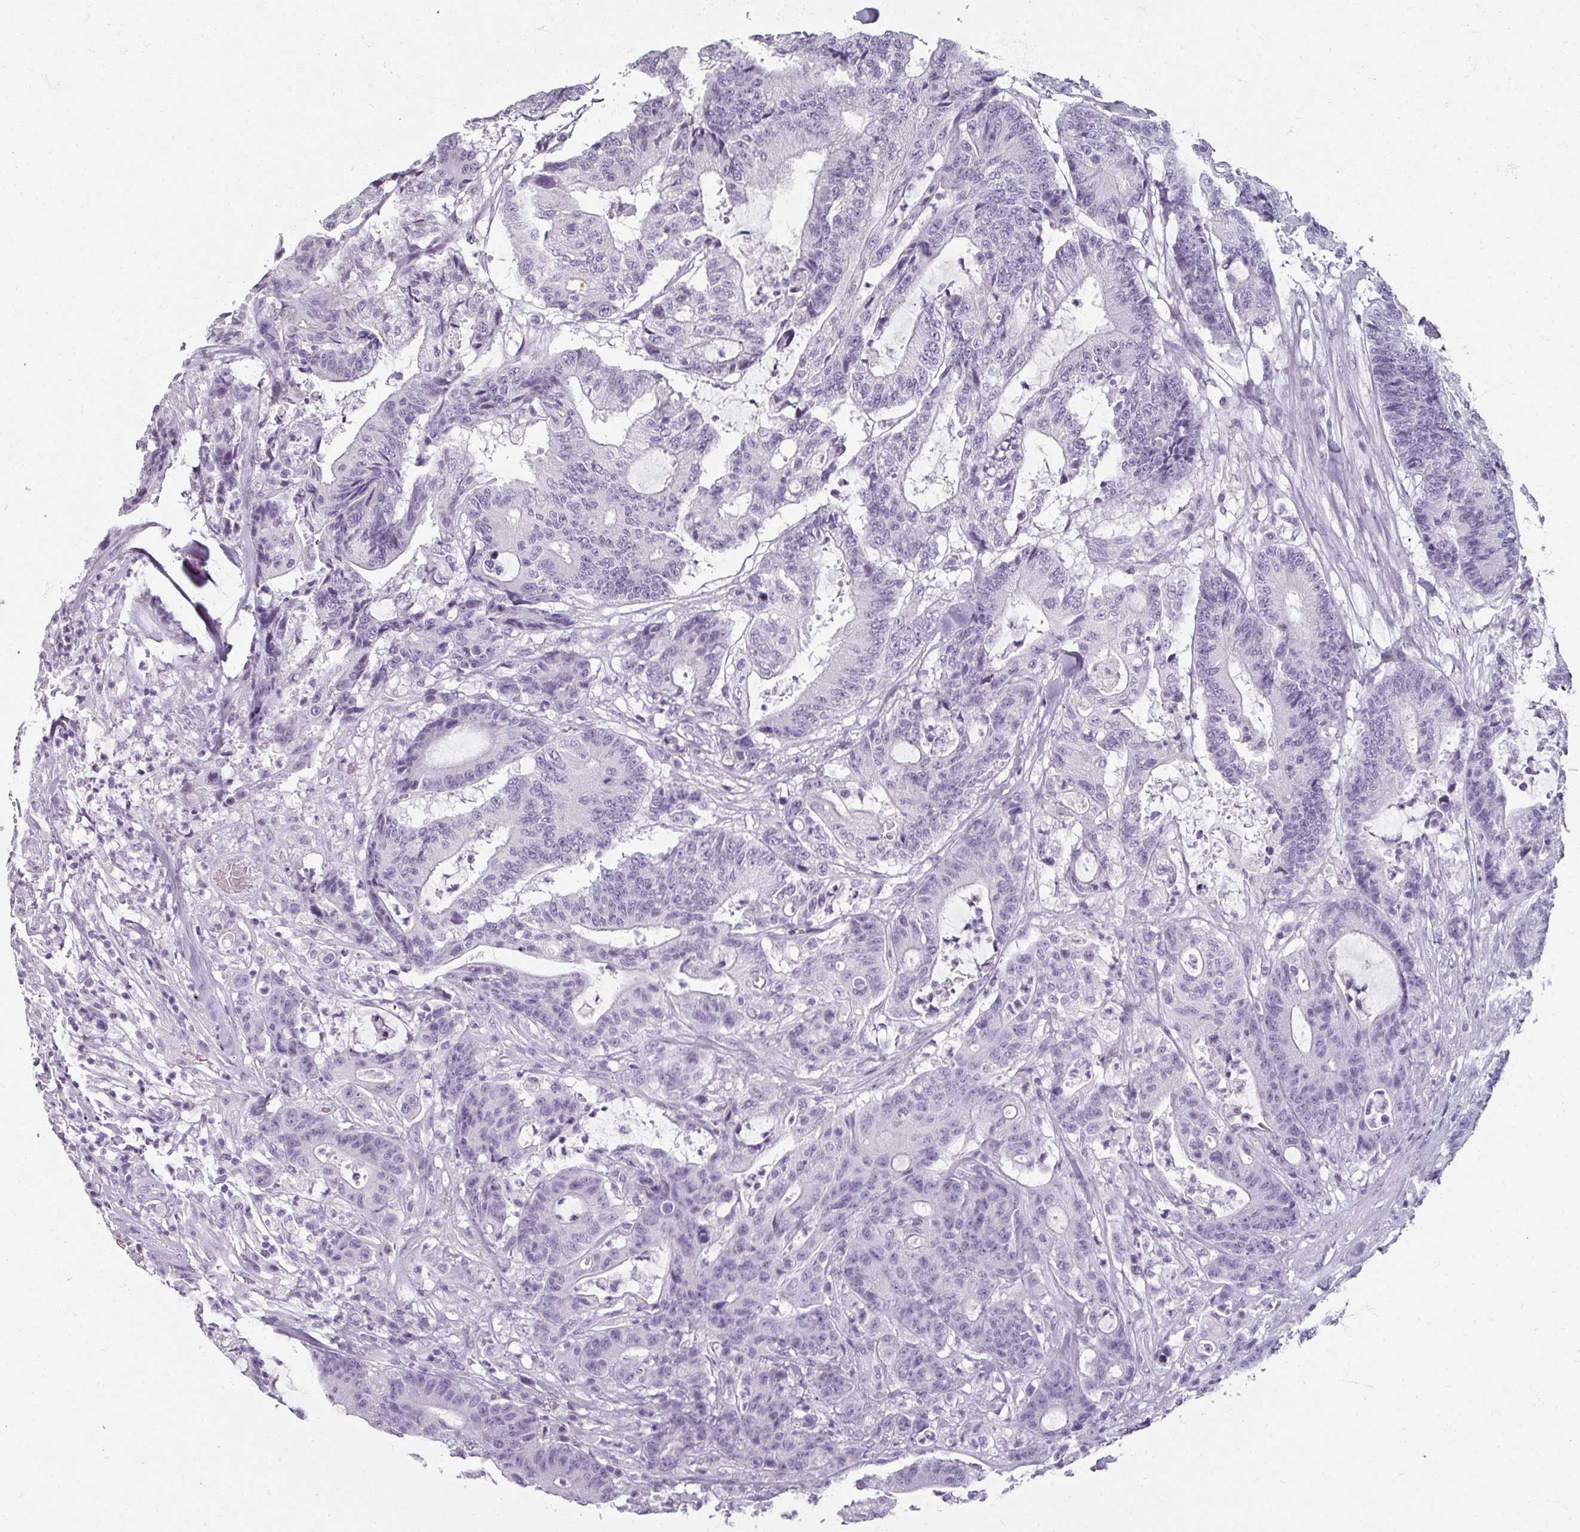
{"staining": {"intensity": "negative", "quantity": "none", "location": "none"}, "tissue": "colorectal cancer", "cell_type": "Tumor cells", "image_type": "cancer", "snomed": [{"axis": "morphology", "description": "Adenocarcinoma, NOS"}, {"axis": "topography", "description": "Colon"}], "caption": "This is a photomicrograph of immunohistochemistry staining of colorectal cancer, which shows no positivity in tumor cells. (DAB immunohistochemistry with hematoxylin counter stain).", "gene": "REG3G", "patient": {"sex": "female", "age": 84}}